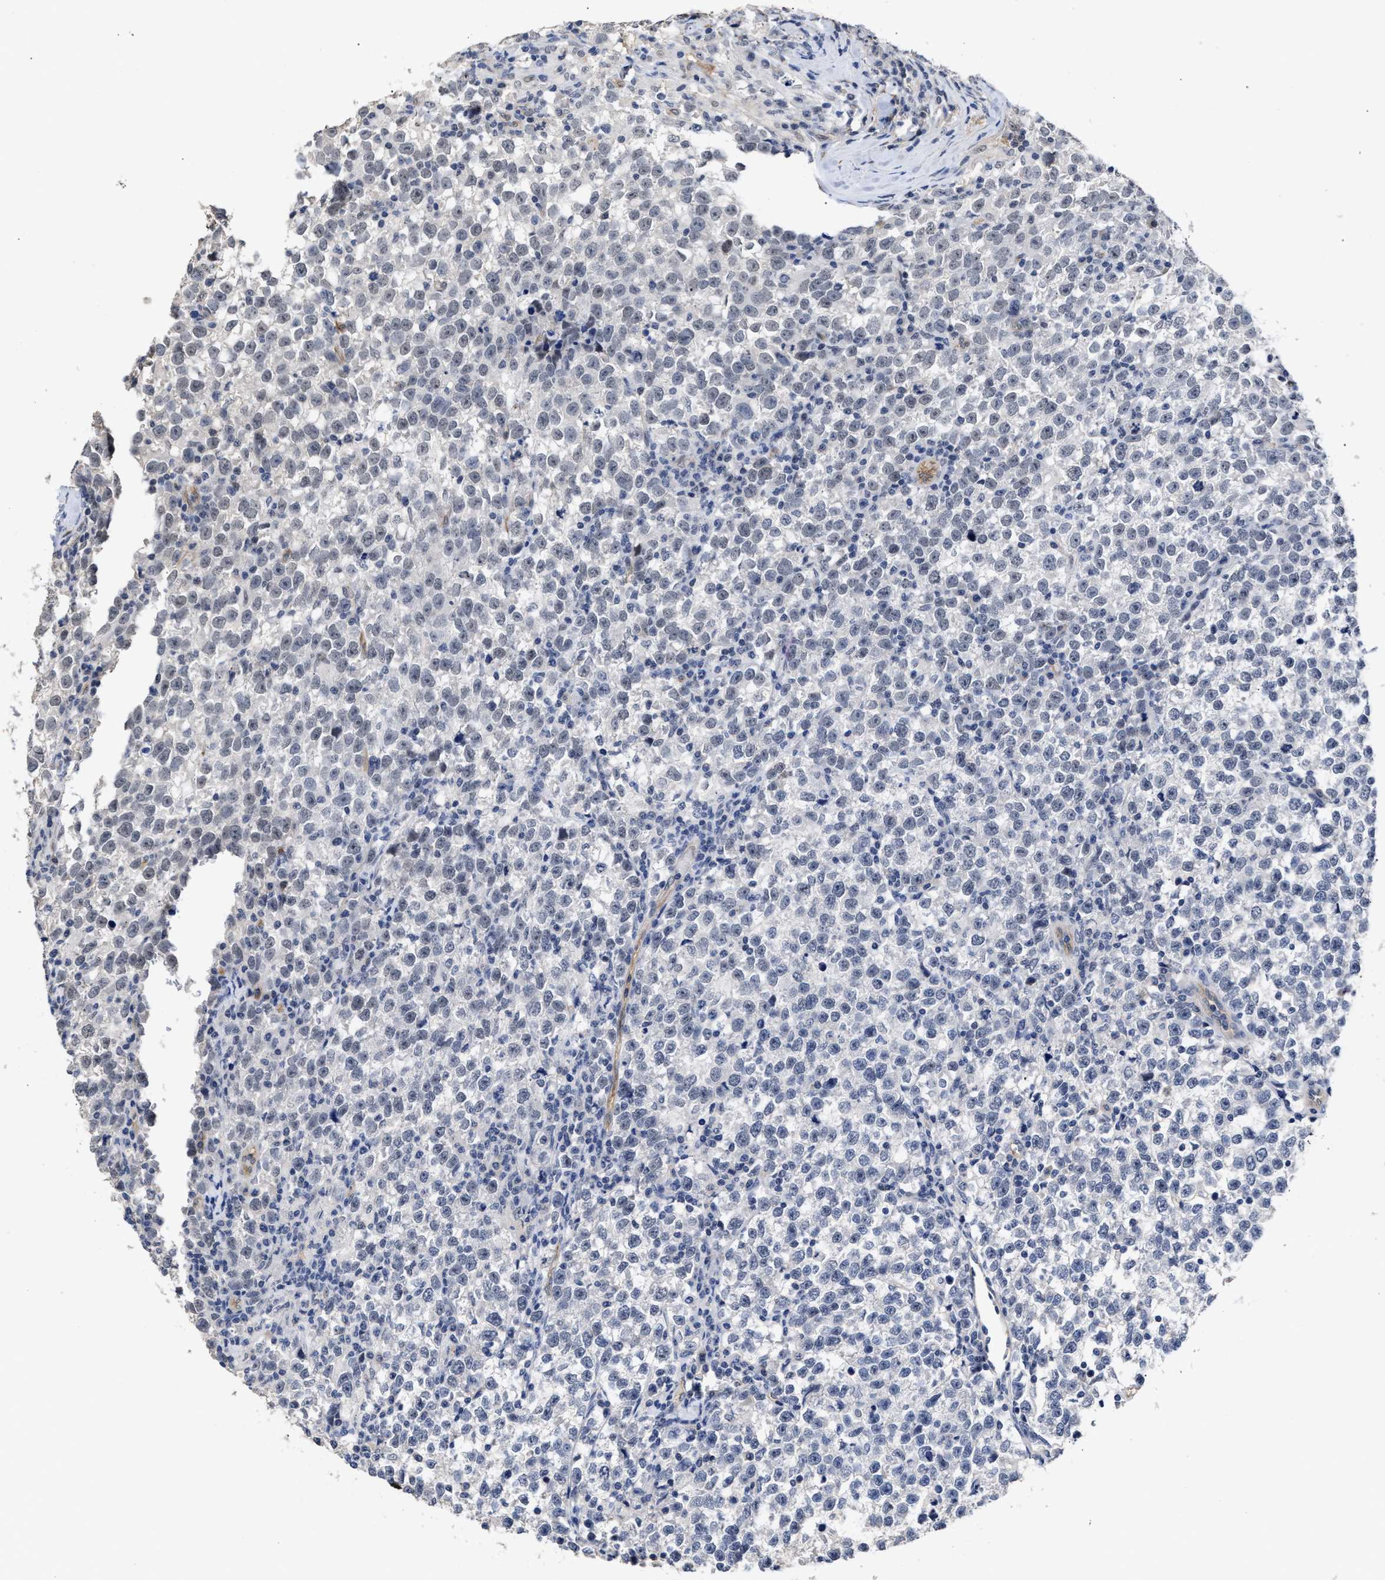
{"staining": {"intensity": "negative", "quantity": "none", "location": "none"}, "tissue": "testis cancer", "cell_type": "Tumor cells", "image_type": "cancer", "snomed": [{"axis": "morphology", "description": "Normal tissue, NOS"}, {"axis": "morphology", "description": "Seminoma, NOS"}, {"axis": "topography", "description": "Testis"}], "caption": "Immunohistochemical staining of seminoma (testis) reveals no significant positivity in tumor cells.", "gene": "AHNAK2", "patient": {"sex": "male", "age": 43}}